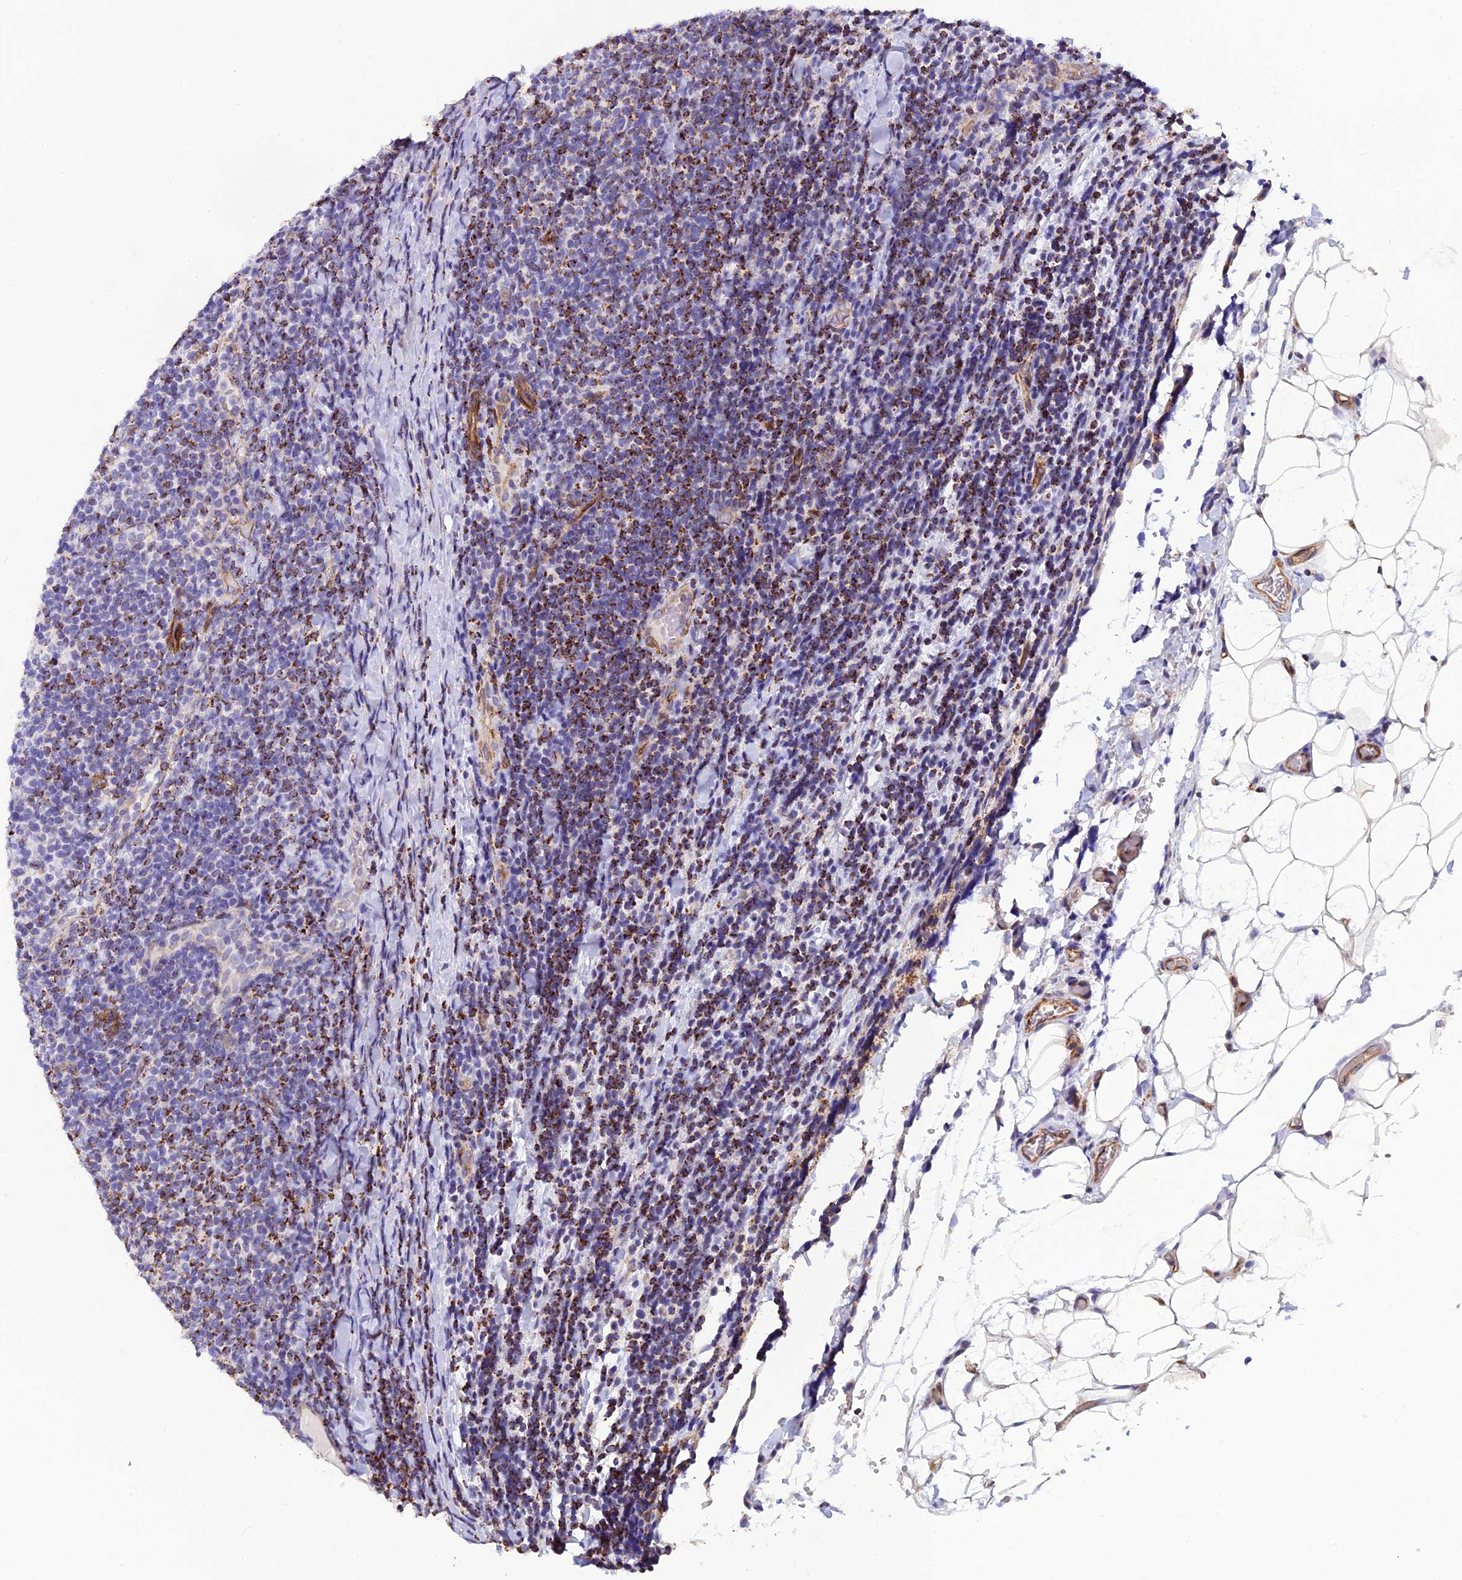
{"staining": {"intensity": "strong", "quantity": "25%-75%", "location": "cytoplasmic/membranous"}, "tissue": "lymphoma", "cell_type": "Tumor cells", "image_type": "cancer", "snomed": [{"axis": "morphology", "description": "Malignant lymphoma, non-Hodgkin's type, Low grade"}, {"axis": "topography", "description": "Lymph node"}], "caption": "Malignant lymphoma, non-Hodgkin's type (low-grade) tissue shows strong cytoplasmic/membranous expression in approximately 25%-75% of tumor cells", "gene": "POMGNT1", "patient": {"sex": "male", "age": 66}}